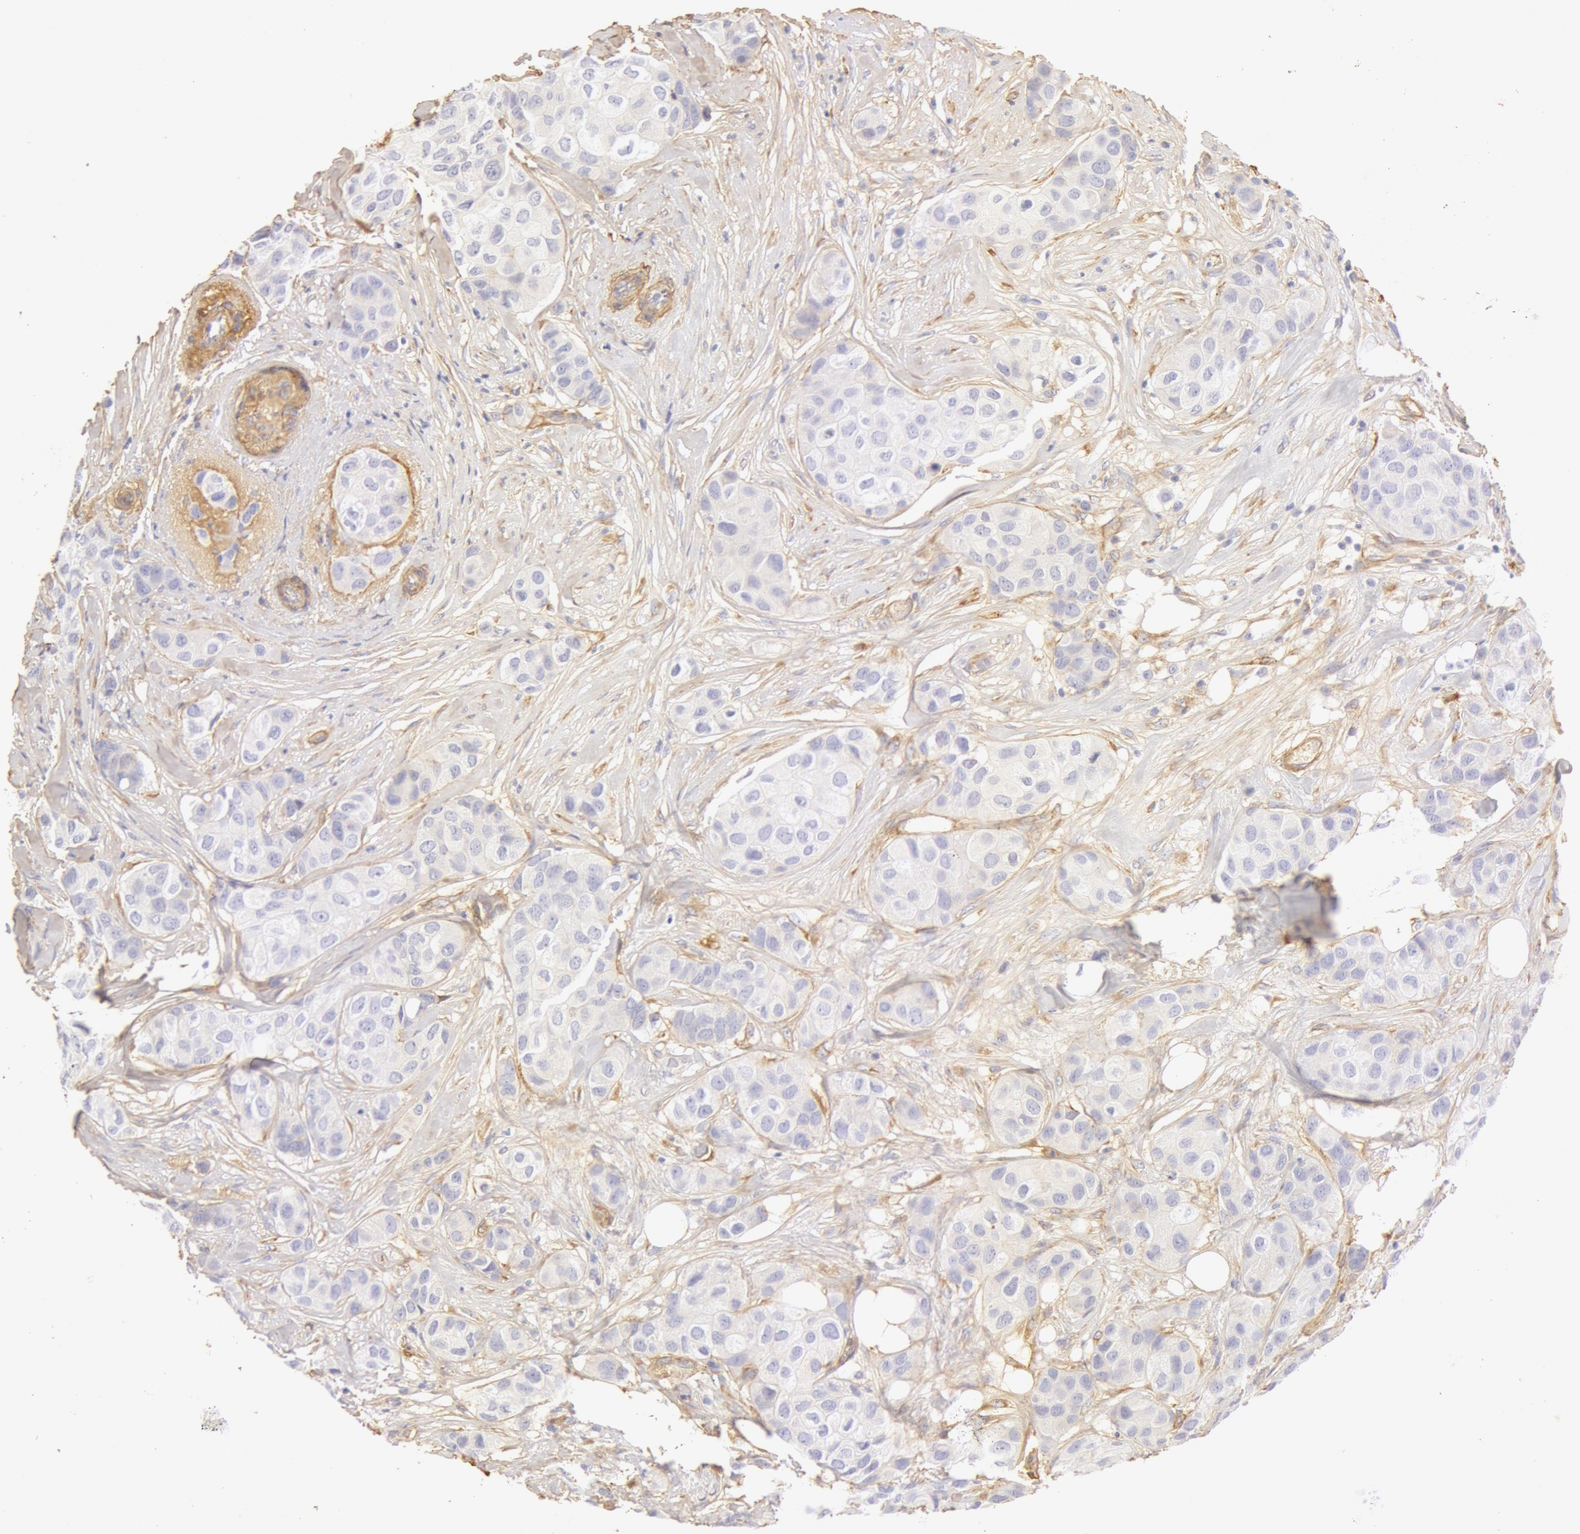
{"staining": {"intensity": "negative", "quantity": "none", "location": "none"}, "tissue": "breast cancer", "cell_type": "Tumor cells", "image_type": "cancer", "snomed": [{"axis": "morphology", "description": "Duct carcinoma"}, {"axis": "topography", "description": "Breast"}], "caption": "The IHC image has no significant staining in tumor cells of breast infiltrating ductal carcinoma tissue. The staining is performed using DAB brown chromogen with nuclei counter-stained in using hematoxylin.", "gene": "COL4A1", "patient": {"sex": "female", "age": 68}}